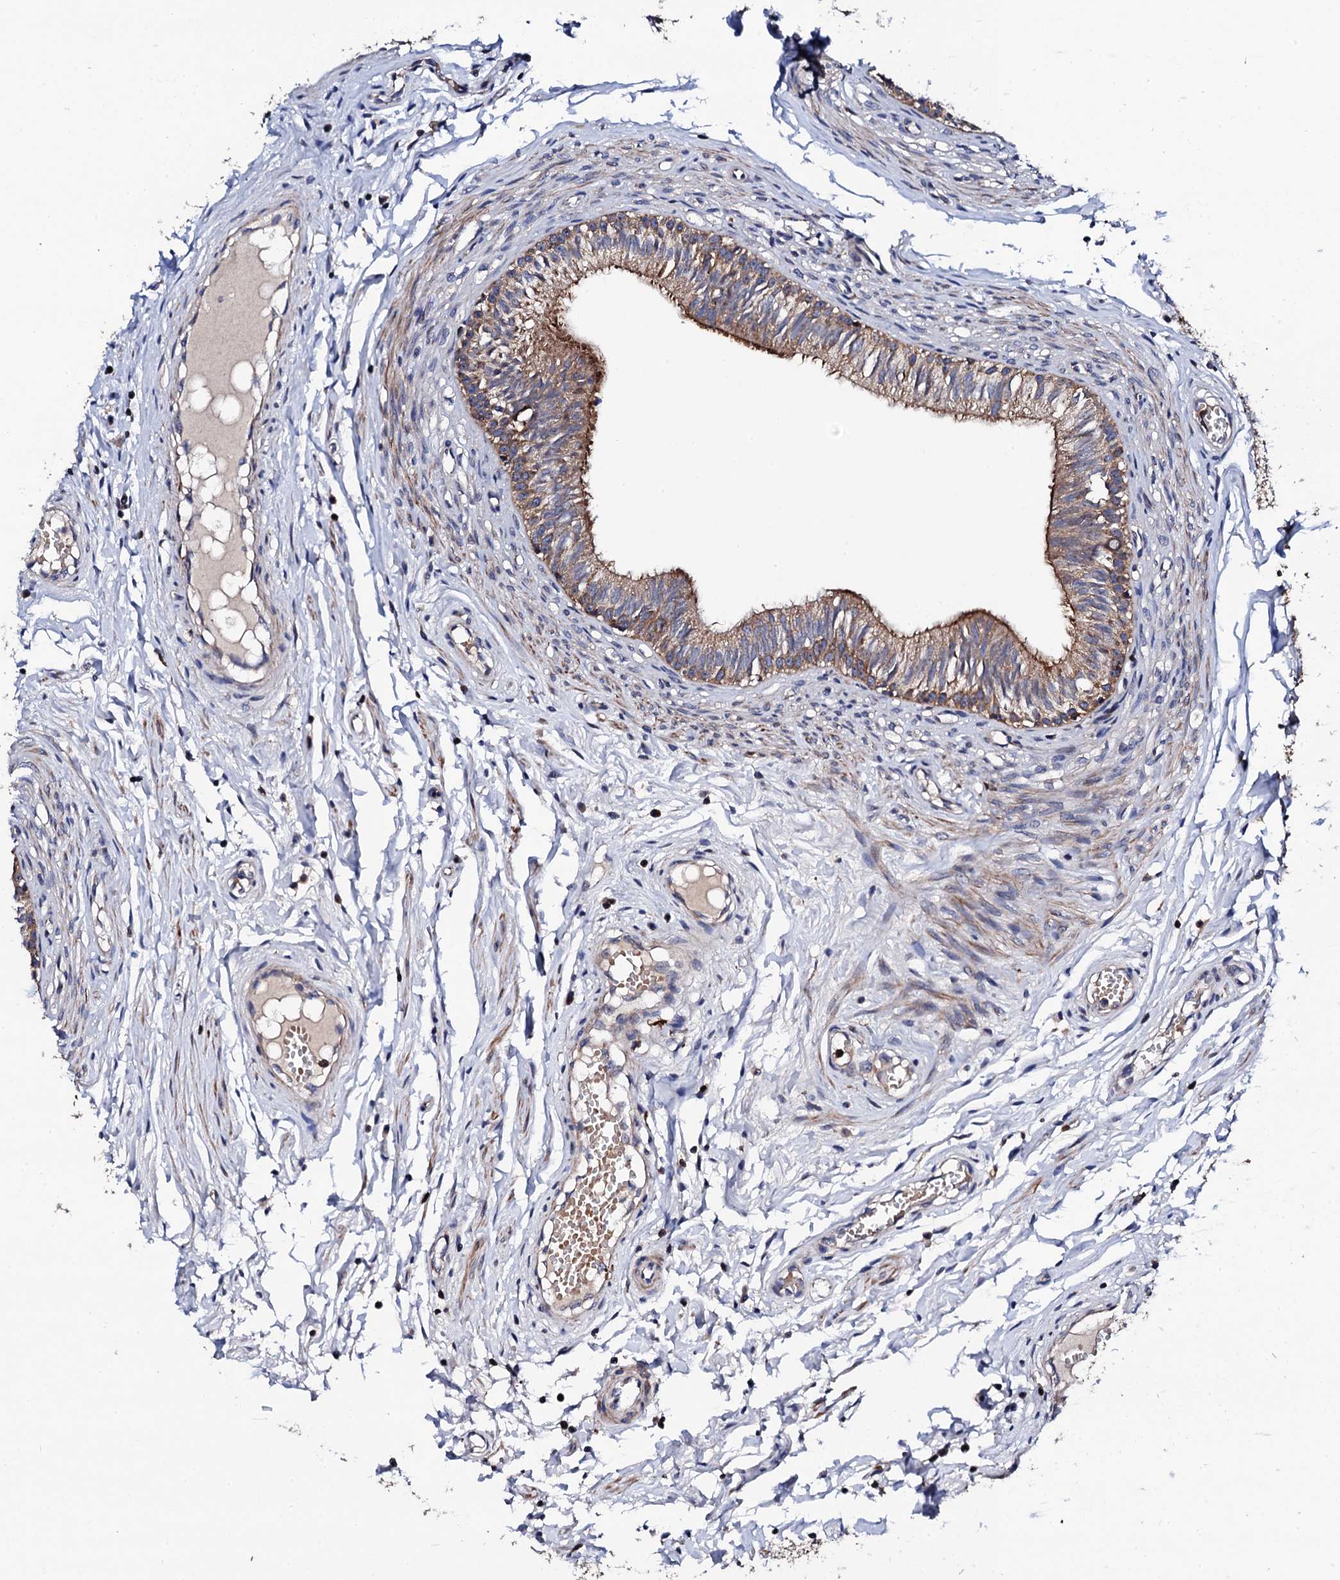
{"staining": {"intensity": "moderate", "quantity": ">75%", "location": "cytoplasmic/membranous"}, "tissue": "epididymis", "cell_type": "Glandular cells", "image_type": "normal", "snomed": [{"axis": "morphology", "description": "Normal tissue, NOS"}, {"axis": "topography", "description": "Epididymis, spermatic cord, NOS"}], "caption": "This is an image of immunohistochemistry staining of unremarkable epididymis, which shows moderate staining in the cytoplasmic/membranous of glandular cells.", "gene": "COG4", "patient": {"sex": "male", "age": 22}}